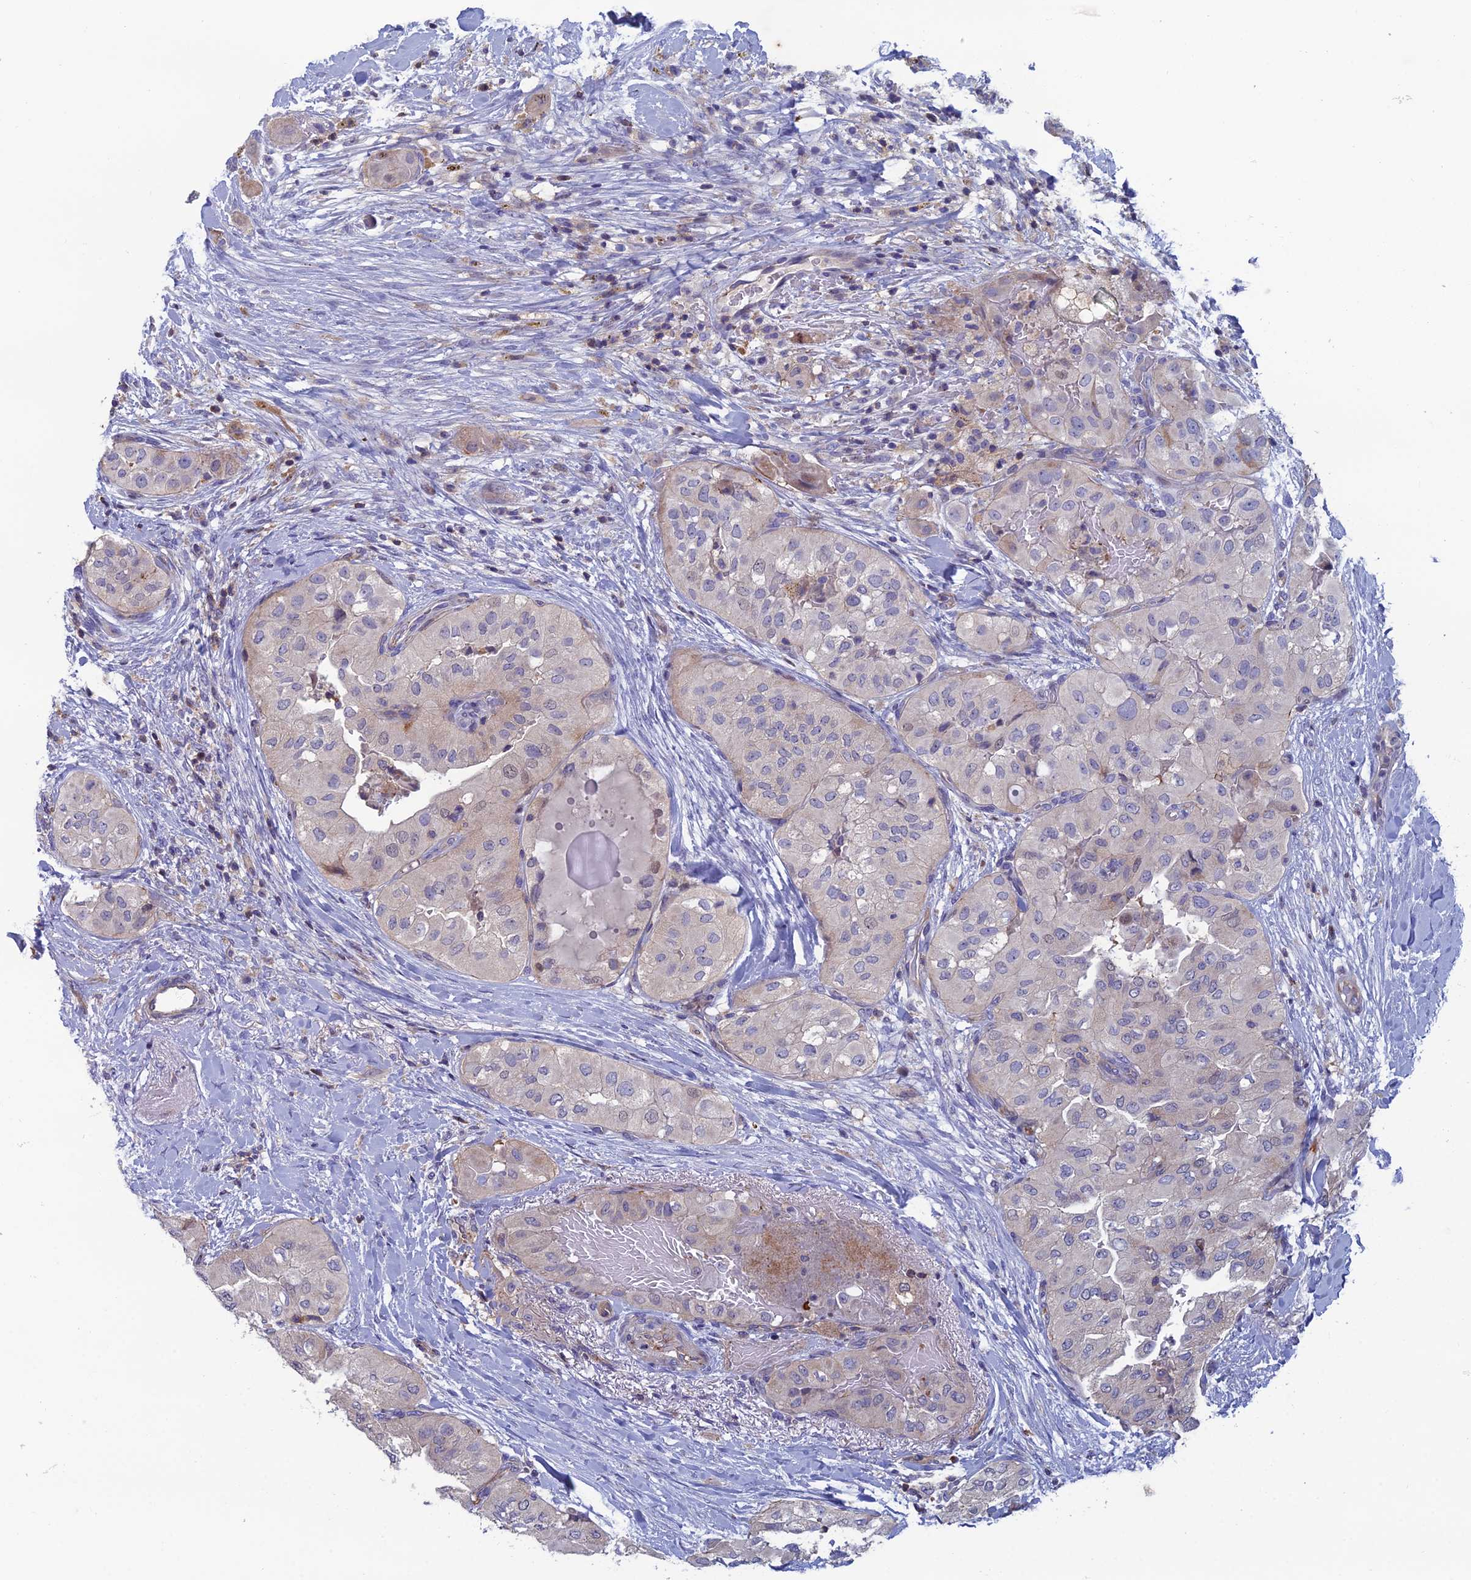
{"staining": {"intensity": "negative", "quantity": "none", "location": "none"}, "tissue": "head and neck cancer", "cell_type": "Tumor cells", "image_type": "cancer", "snomed": [{"axis": "morphology", "description": "Adenocarcinoma, NOS"}, {"axis": "topography", "description": "Head-Neck"}], "caption": "Immunohistochemical staining of head and neck adenocarcinoma displays no significant positivity in tumor cells.", "gene": "C15orf62", "patient": {"sex": "male", "age": 66}}